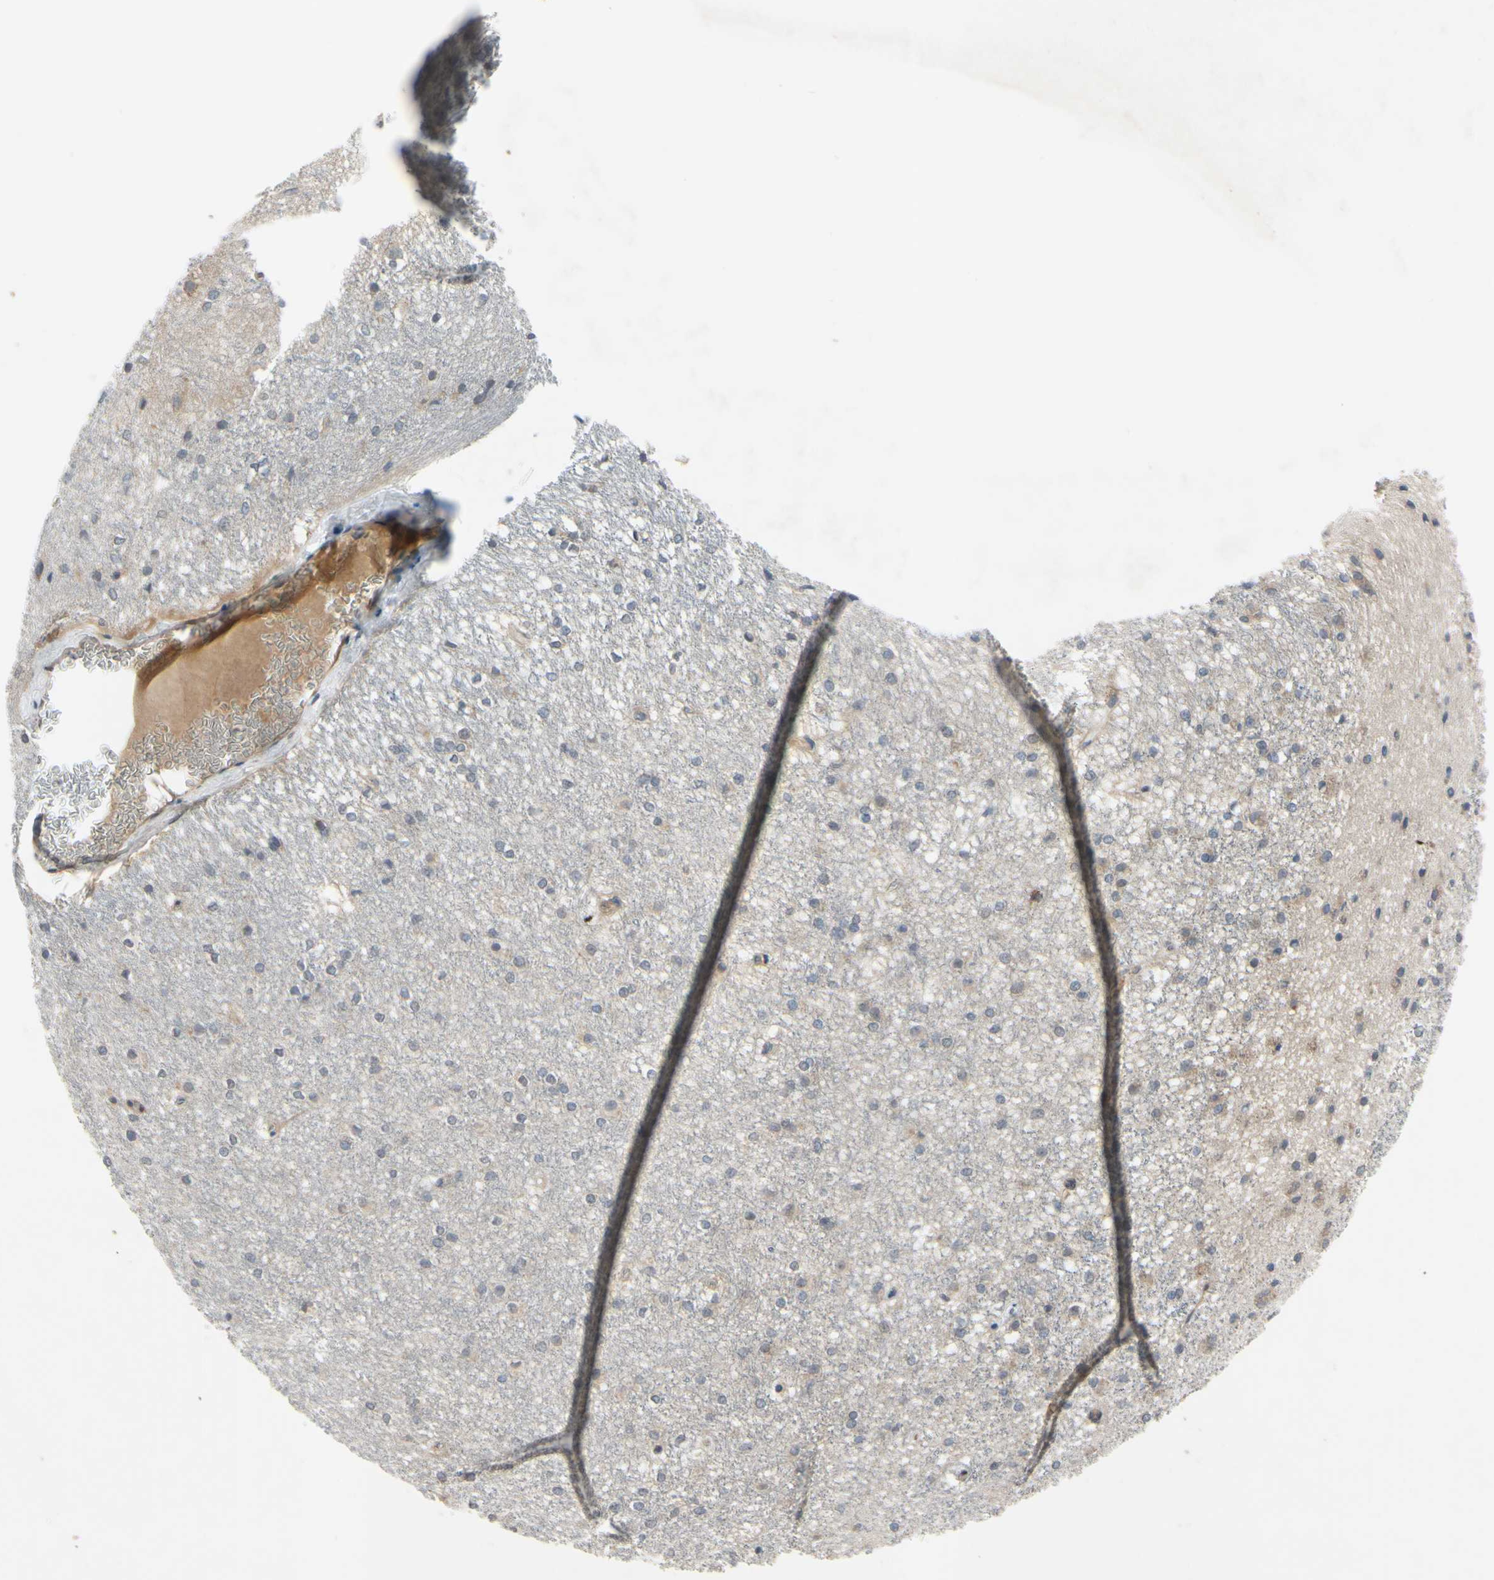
{"staining": {"intensity": "moderate", "quantity": "<25%", "location": "cytoplasmic/membranous"}, "tissue": "caudate", "cell_type": "Glial cells", "image_type": "normal", "snomed": [{"axis": "morphology", "description": "Normal tissue, NOS"}, {"axis": "topography", "description": "Lateral ventricle wall"}], "caption": "A low amount of moderate cytoplasmic/membranous positivity is identified in about <25% of glial cells in unremarkable caudate.", "gene": "XIAP", "patient": {"sex": "female", "age": 19}}